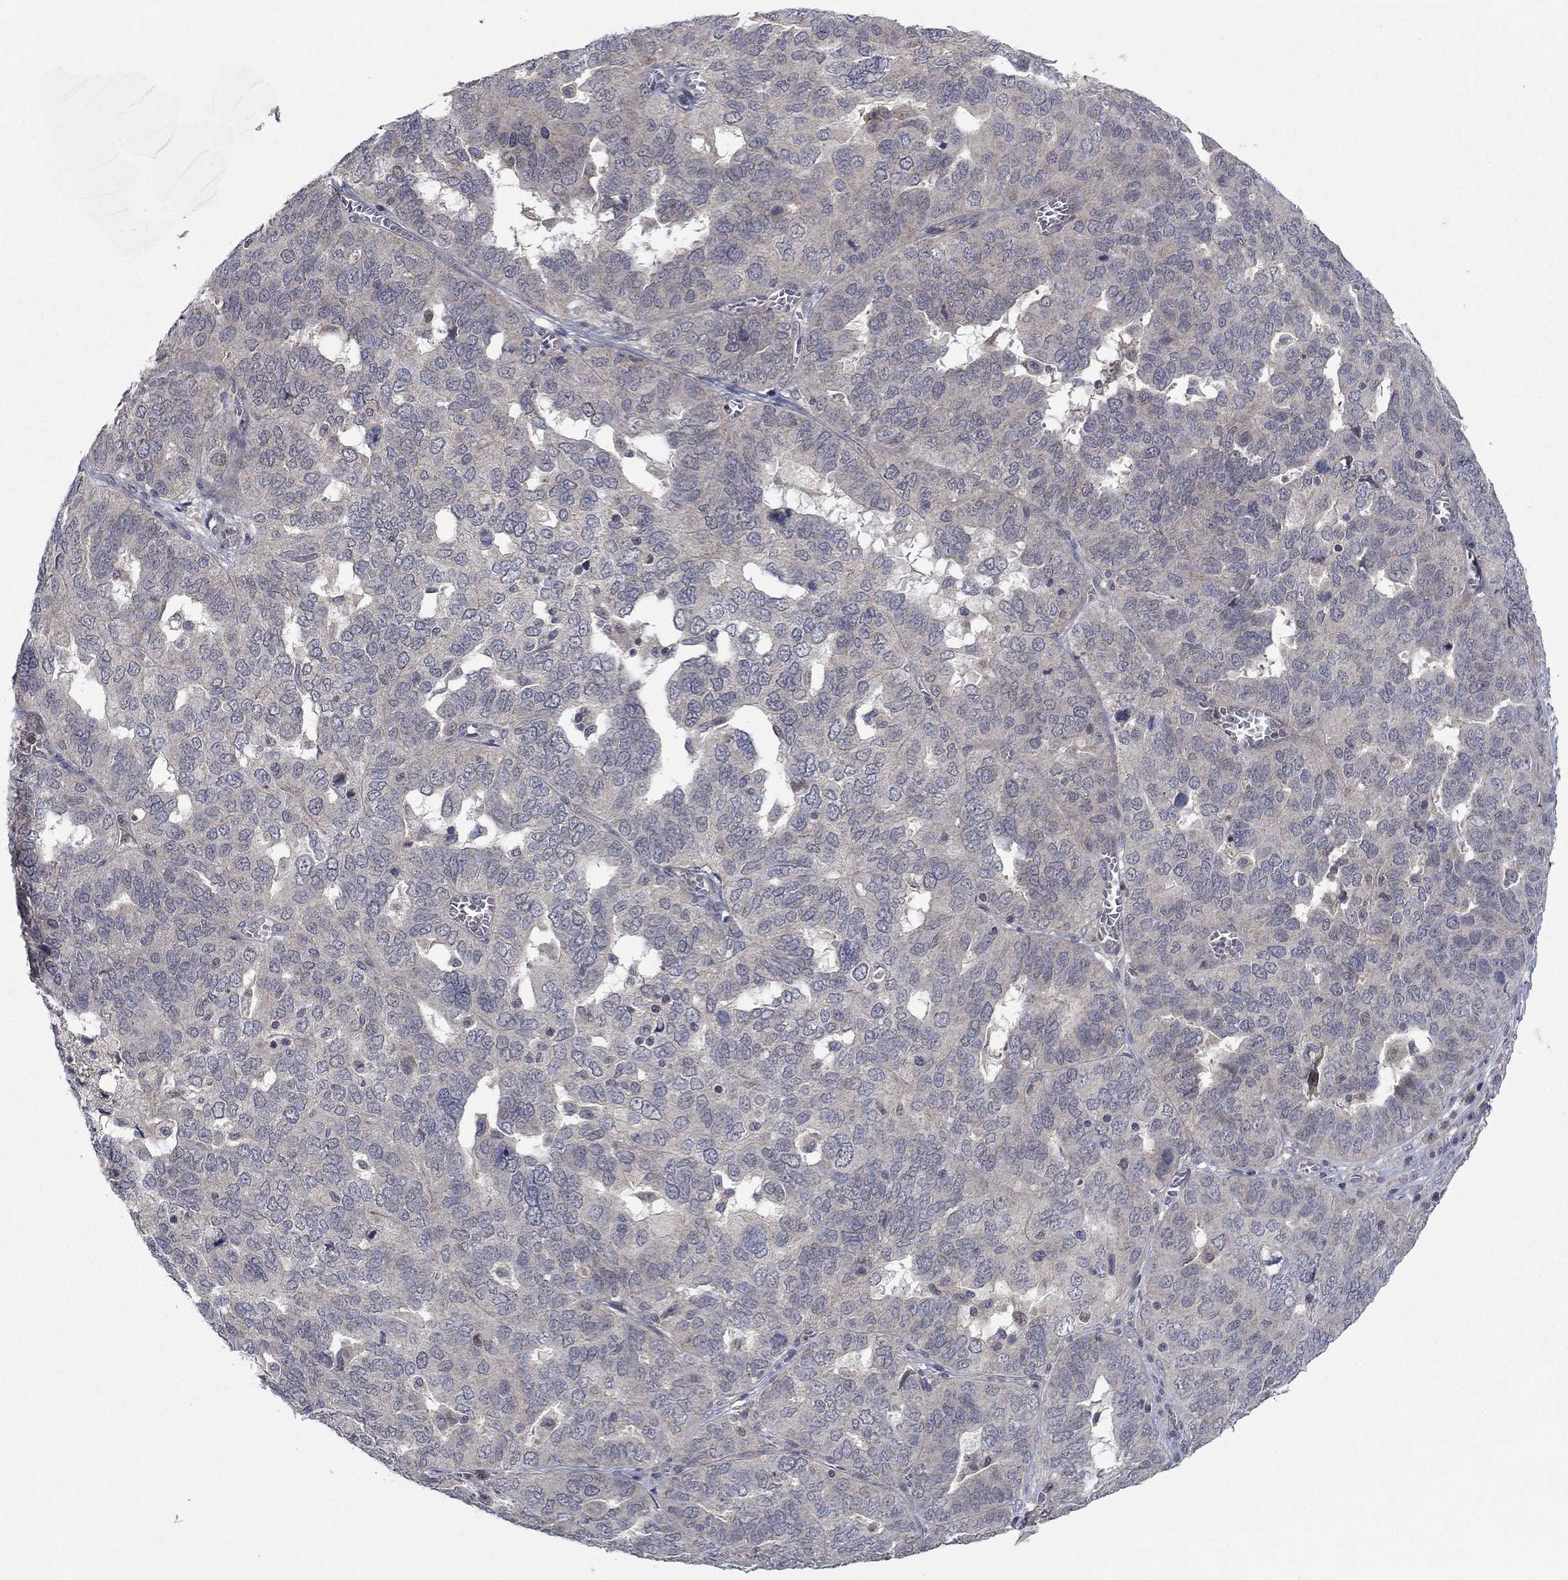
{"staining": {"intensity": "negative", "quantity": "none", "location": "none"}, "tissue": "ovarian cancer", "cell_type": "Tumor cells", "image_type": "cancer", "snomed": [{"axis": "morphology", "description": "Carcinoma, endometroid"}, {"axis": "topography", "description": "Soft tissue"}, {"axis": "topography", "description": "Ovary"}], "caption": "IHC of ovarian endometroid carcinoma reveals no positivity in tumor cells. The staining is performed using DAB brown chromogen with nuclei counter-stained in using hematoxylin.", "gene": "IL4", "patient": {"sex": "female", "age": 52}}